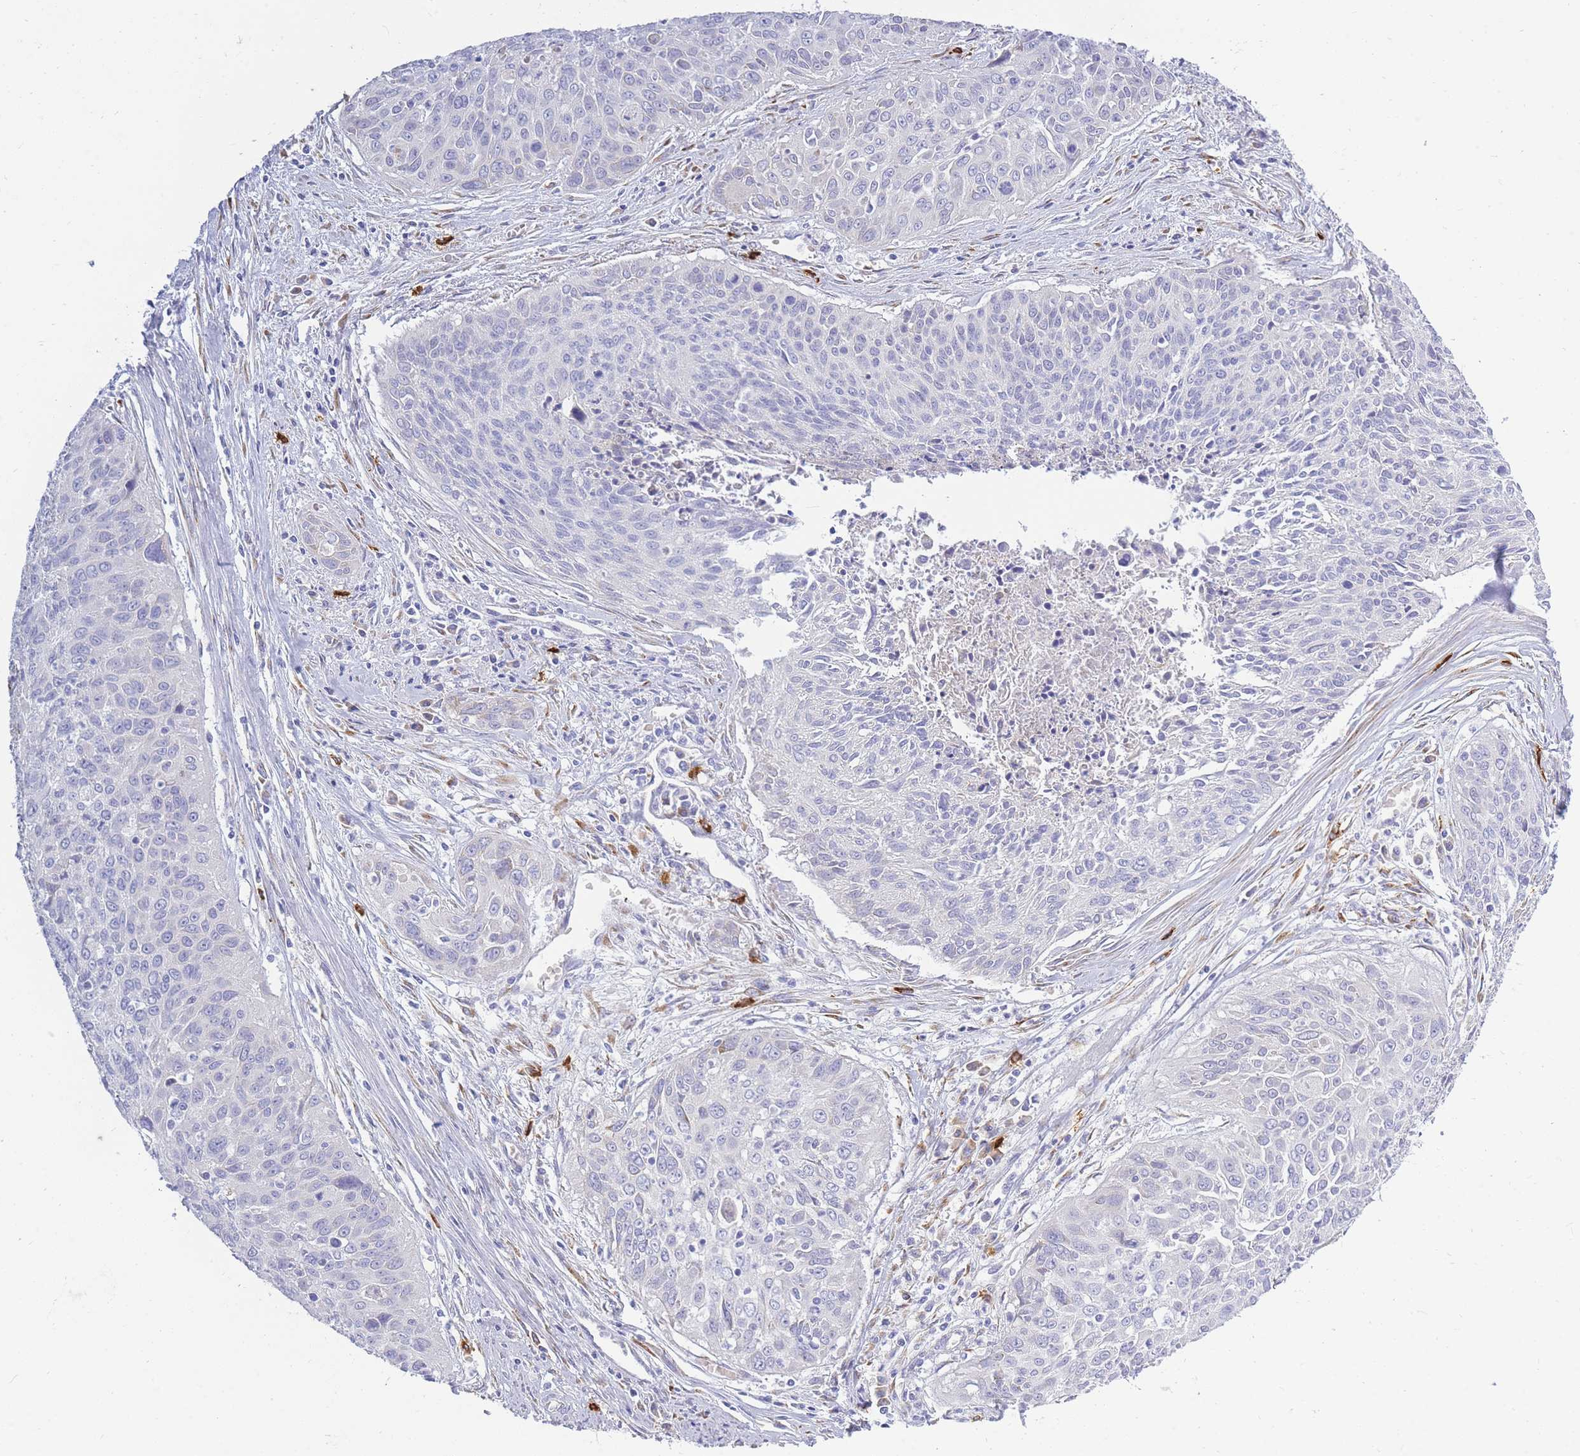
{"staining": {"intensity": "negative", "quantity": "none", "location": "none"}, "tissue": "cervical cancer", "cell_type": "Tumor cells", "image_type": "cancer", "snomed": [{"axis": "morphology", "description": "Squamous cell carcinoma, NOS"}, {"axis": "topography", "description": "Cervix"}], "caption": "Human squamous cell carcinoma (cervical) stained for a protein using immunohistochemistry (IHC) reveals no positivity in tumor cells.", "gene": "TPSD1", "patient": {"sex": "female", "age": 55}}